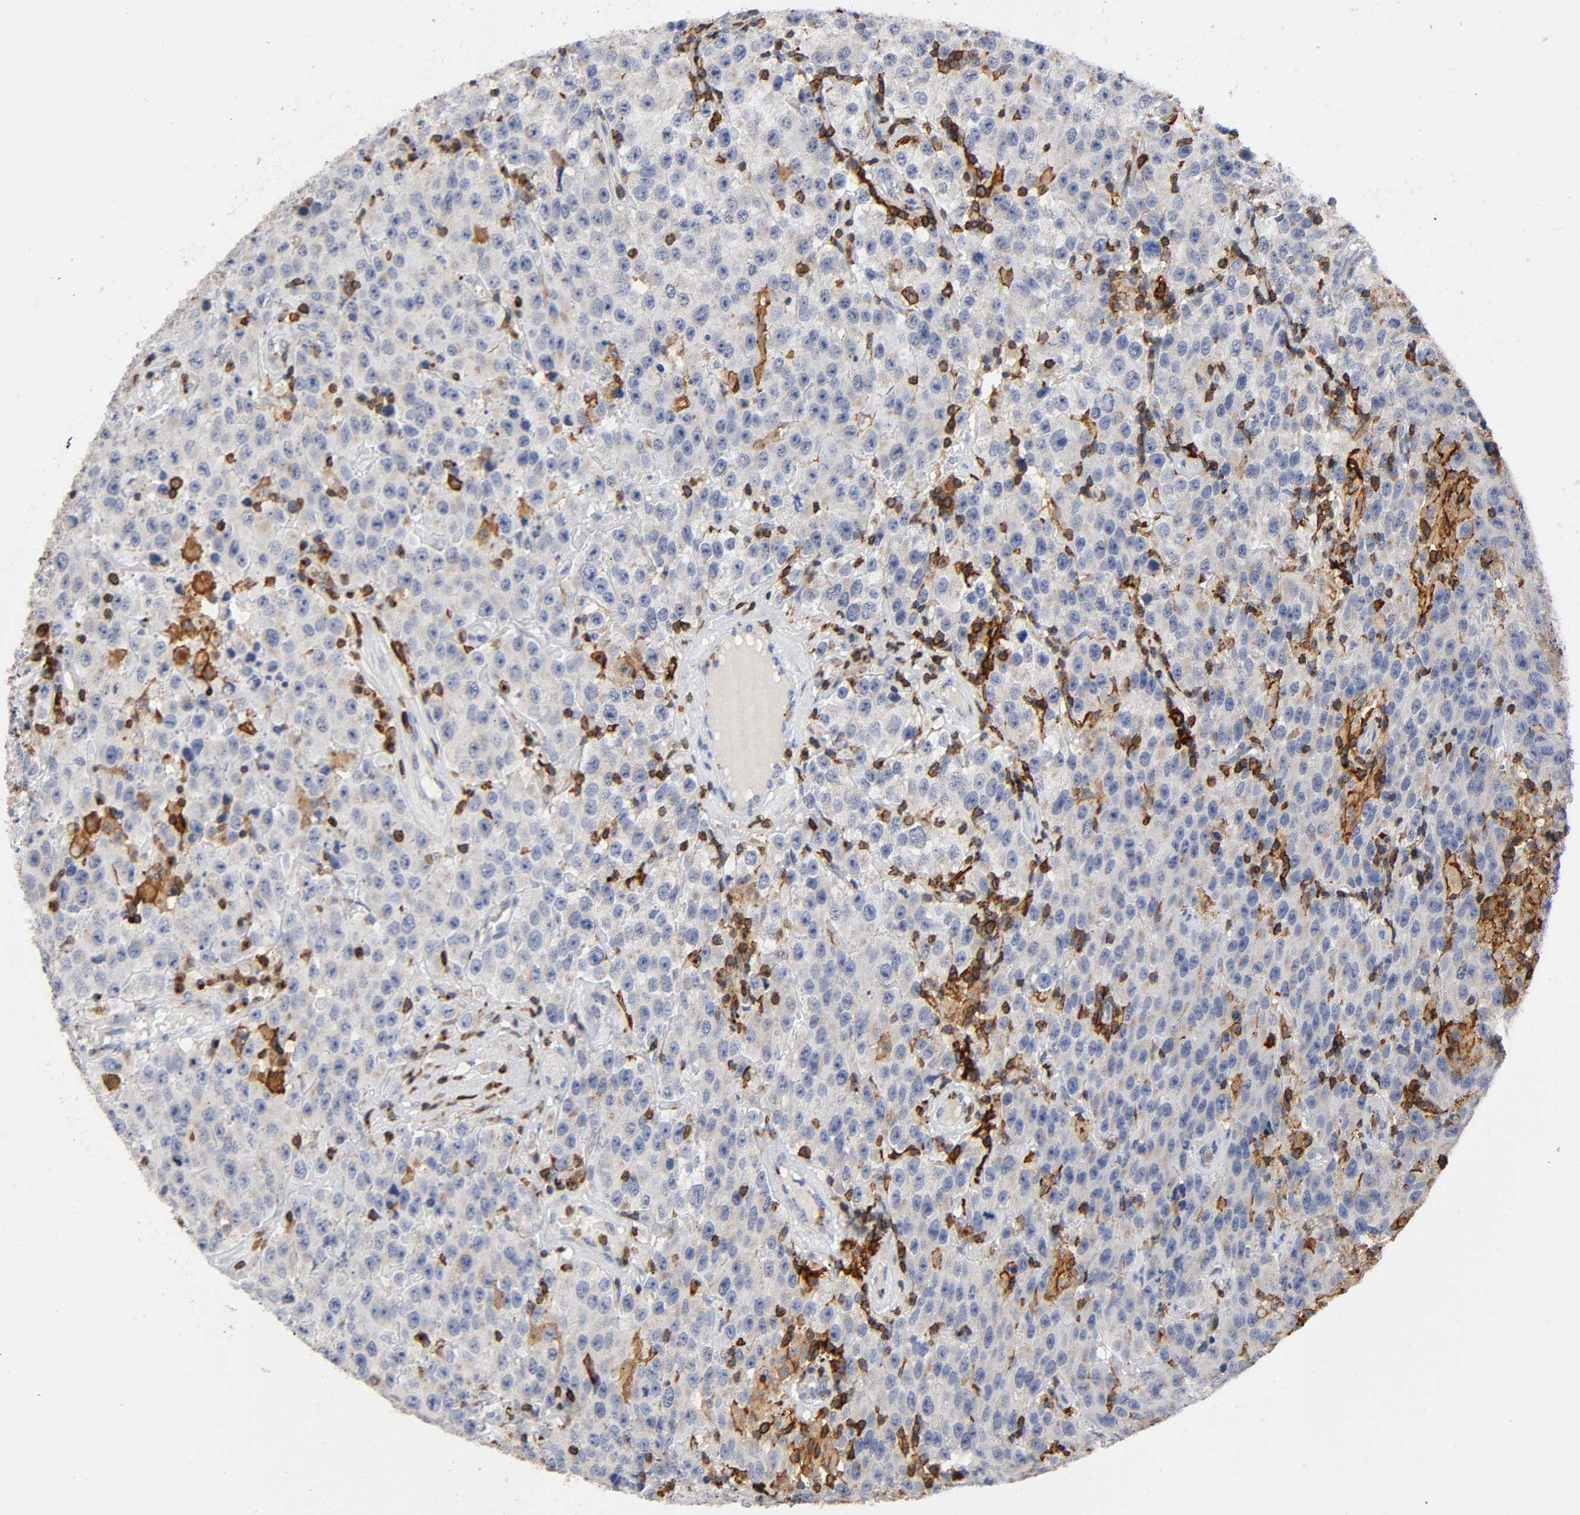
{"staining": {"intensity": "weak", "quantity": "25%-75%", "location": "cytoplasmic/membranous"}, "tissue": "testis cancer", "cell_type": "Tumor cells", "image_type": "cancer", "snomed": [{"axis": "morphology", "description": "Seminoma, NOS"}, {"axis": "topography", "description": "Testis"}], "caption": "Tumor cells demonstrate weak cytoplasmic/membranous staining in about 25%-75% of cells in seminoma (testis).", "gene": "CAPN10", "patient": {"sex": "male", "age": 52}}